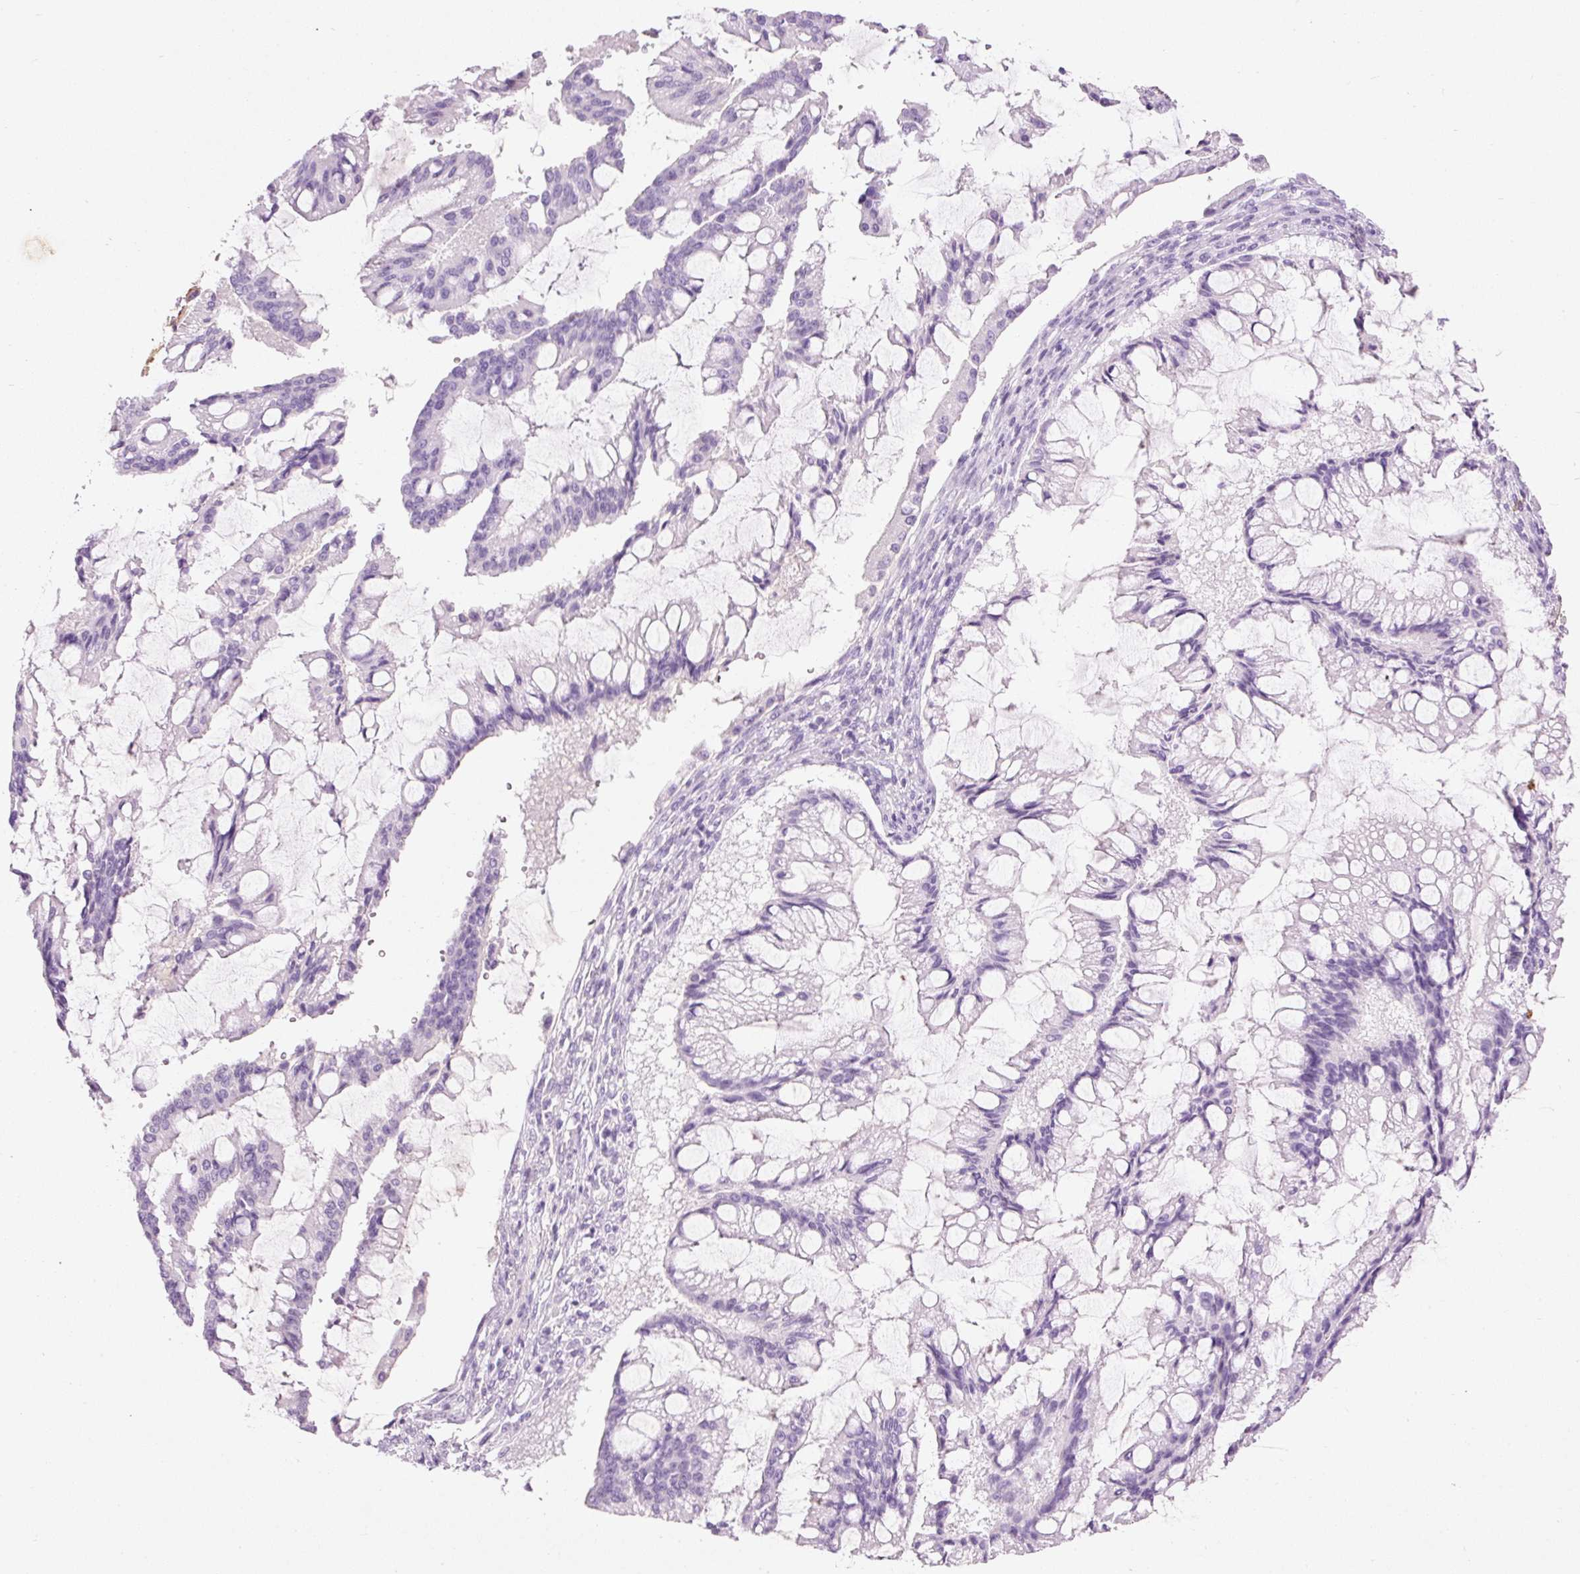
{"staining": {"intensity": "negative", "quantity": "none", "location": "none"}, "tissue": "ovarian cancer", "cell_type": "Tumor cells", "image_type": "cancer", "snomed": [{"axis": "morphology", "description": "Cystadenocarcinoma, mucinous, NOS"}, {"axis": "topography", "description": "Ovary"}], "caption": "High magnification brightfield microscopy of ovarian cancer stained with DAB (brown) and counterstained with hematoxylin (blue): tumor cells show no significant positivity.", "gene": "MFAP4", "patient": {"sex": "female", "age": 73}}